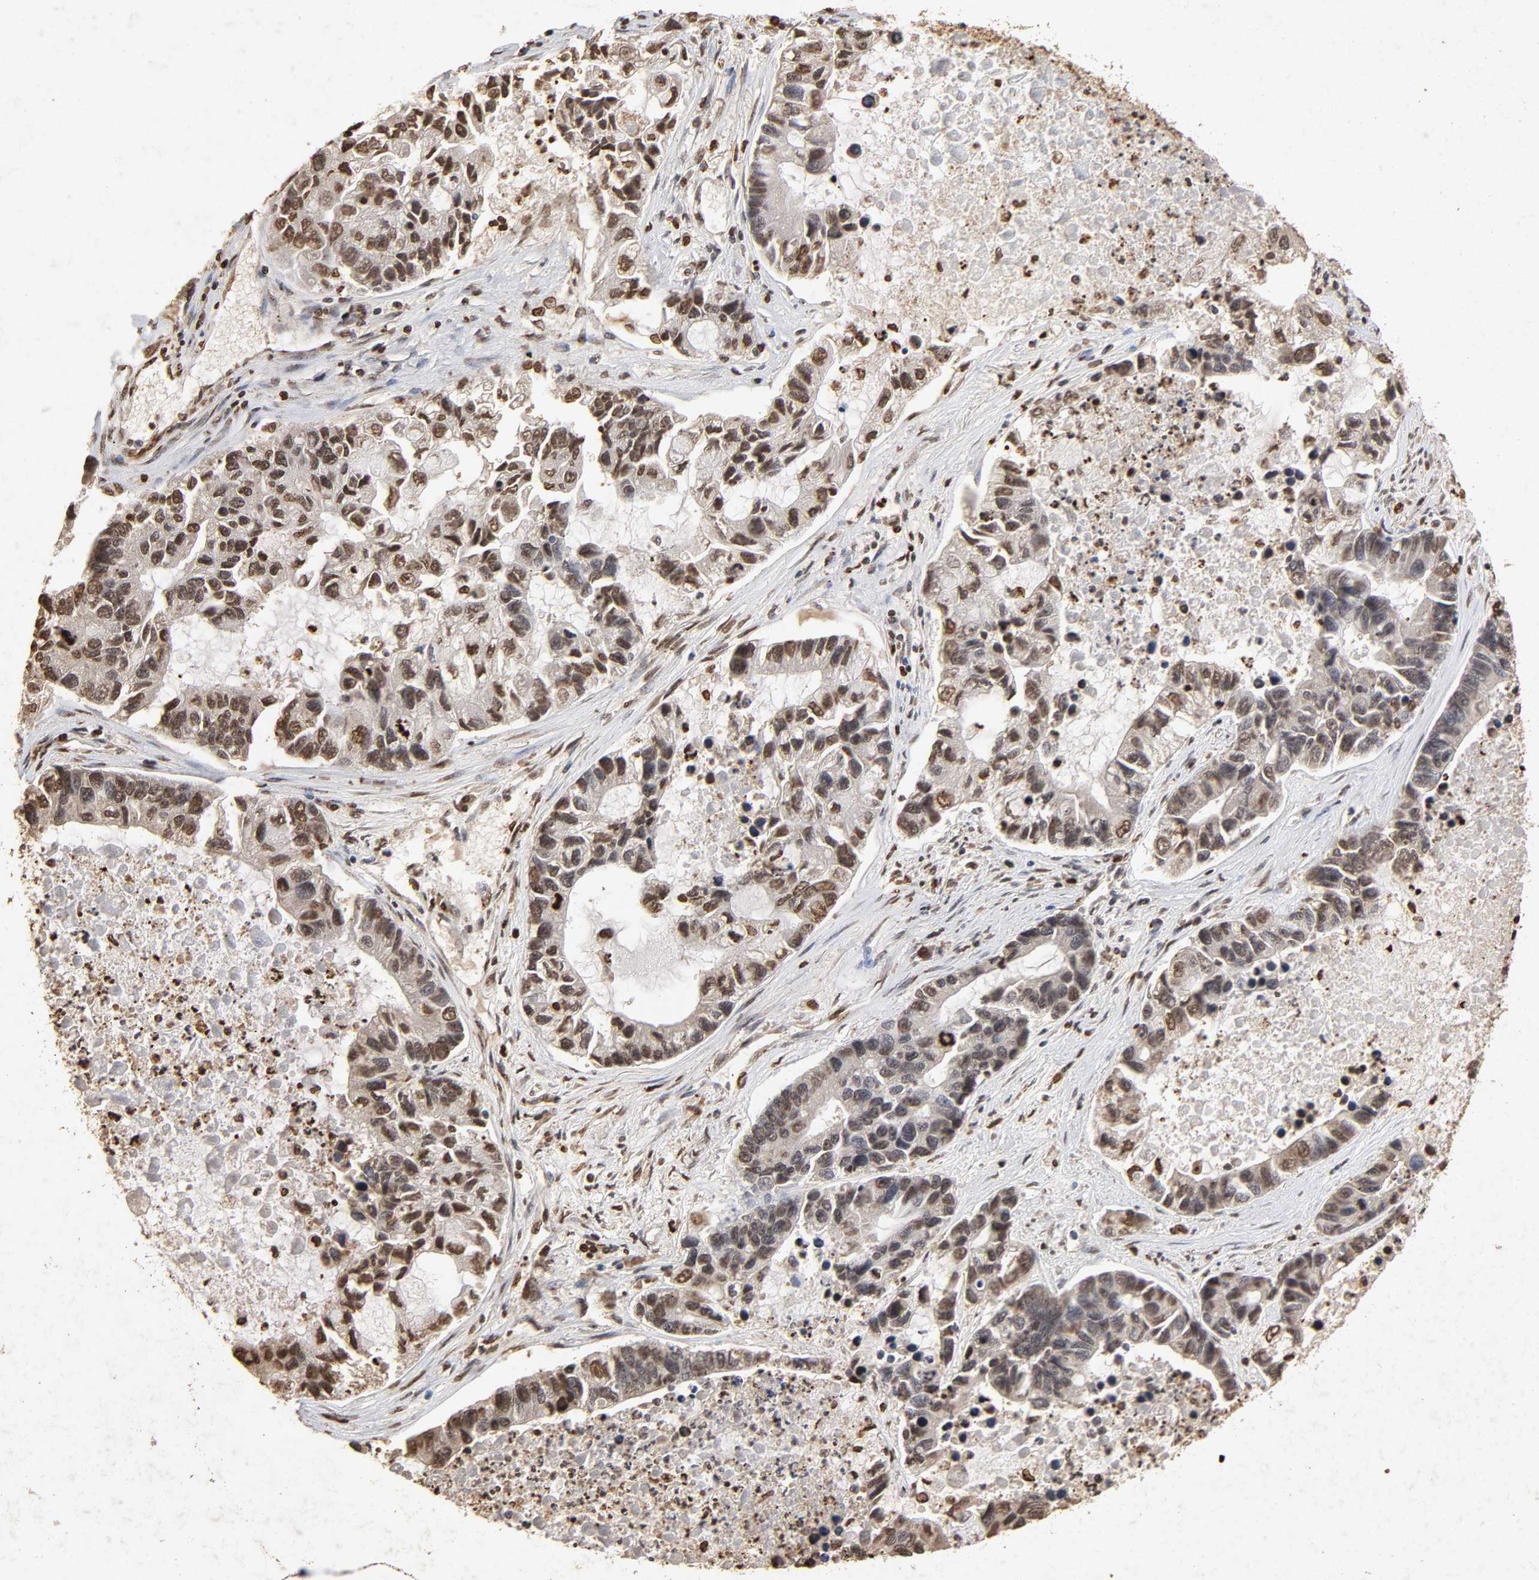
{"staining": {"intensity": "moderate", "quantity": ">75%", "location": "cytoplasmic/membranous,nuclear"}, "tissue": "lung cancer", "cell_type": "Tumor cells", "image_type": "cancer", "snomed": [{"axis": "morphology", "description": "Adenocarcinoma, NOS"}, {"axis": "topography", "description": "Lung"}], "caption": "This is an image of immunohistochemistry staining of adenocarcinoma (lung), which shows moderate staining in the cytoplasmic/membranous and nuclear of tumor cells.", "gene": "CYCS", "patient": {"sex": "female", "age": 51}}